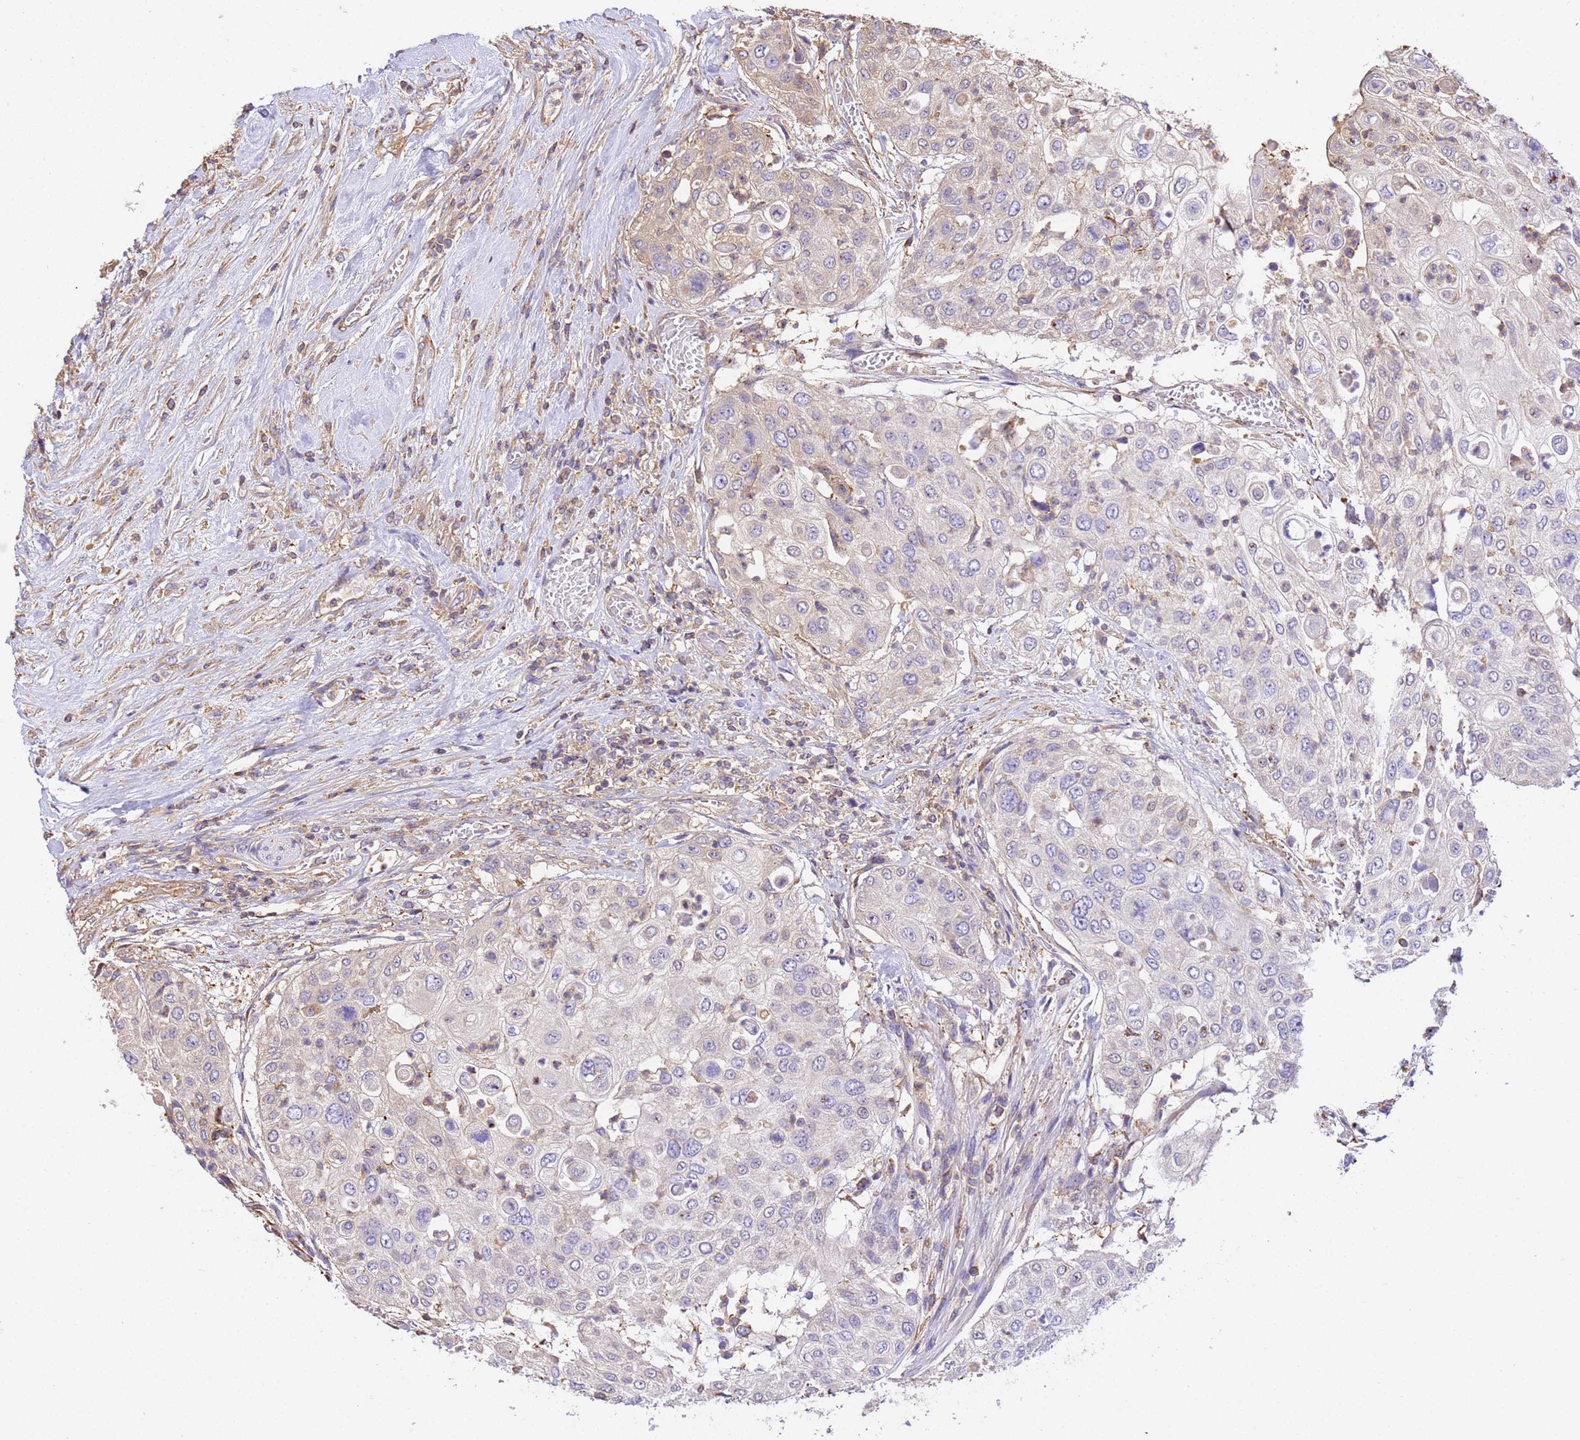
{"staining": {"intensity": "negative", "quantity": "none", "location": "none"}, "tissue": "urothelial cancer", "cell_type": "Tumor cells", "image_type": "cancer", "snomed": [{"axis": "morphology", "description": "Urothelial carcinoma, High grade"}, {"axis": "topography", "description": "Urinary bladder"}], "caption": "This image is of high-grade urothelial carcinoma stained with IHC to label a protein in brown with the nuclei are counter-stained blue. There is no staining in tumor cells.", "gene": "WDR64", "patient": {"sex": "female", "age": 79}}